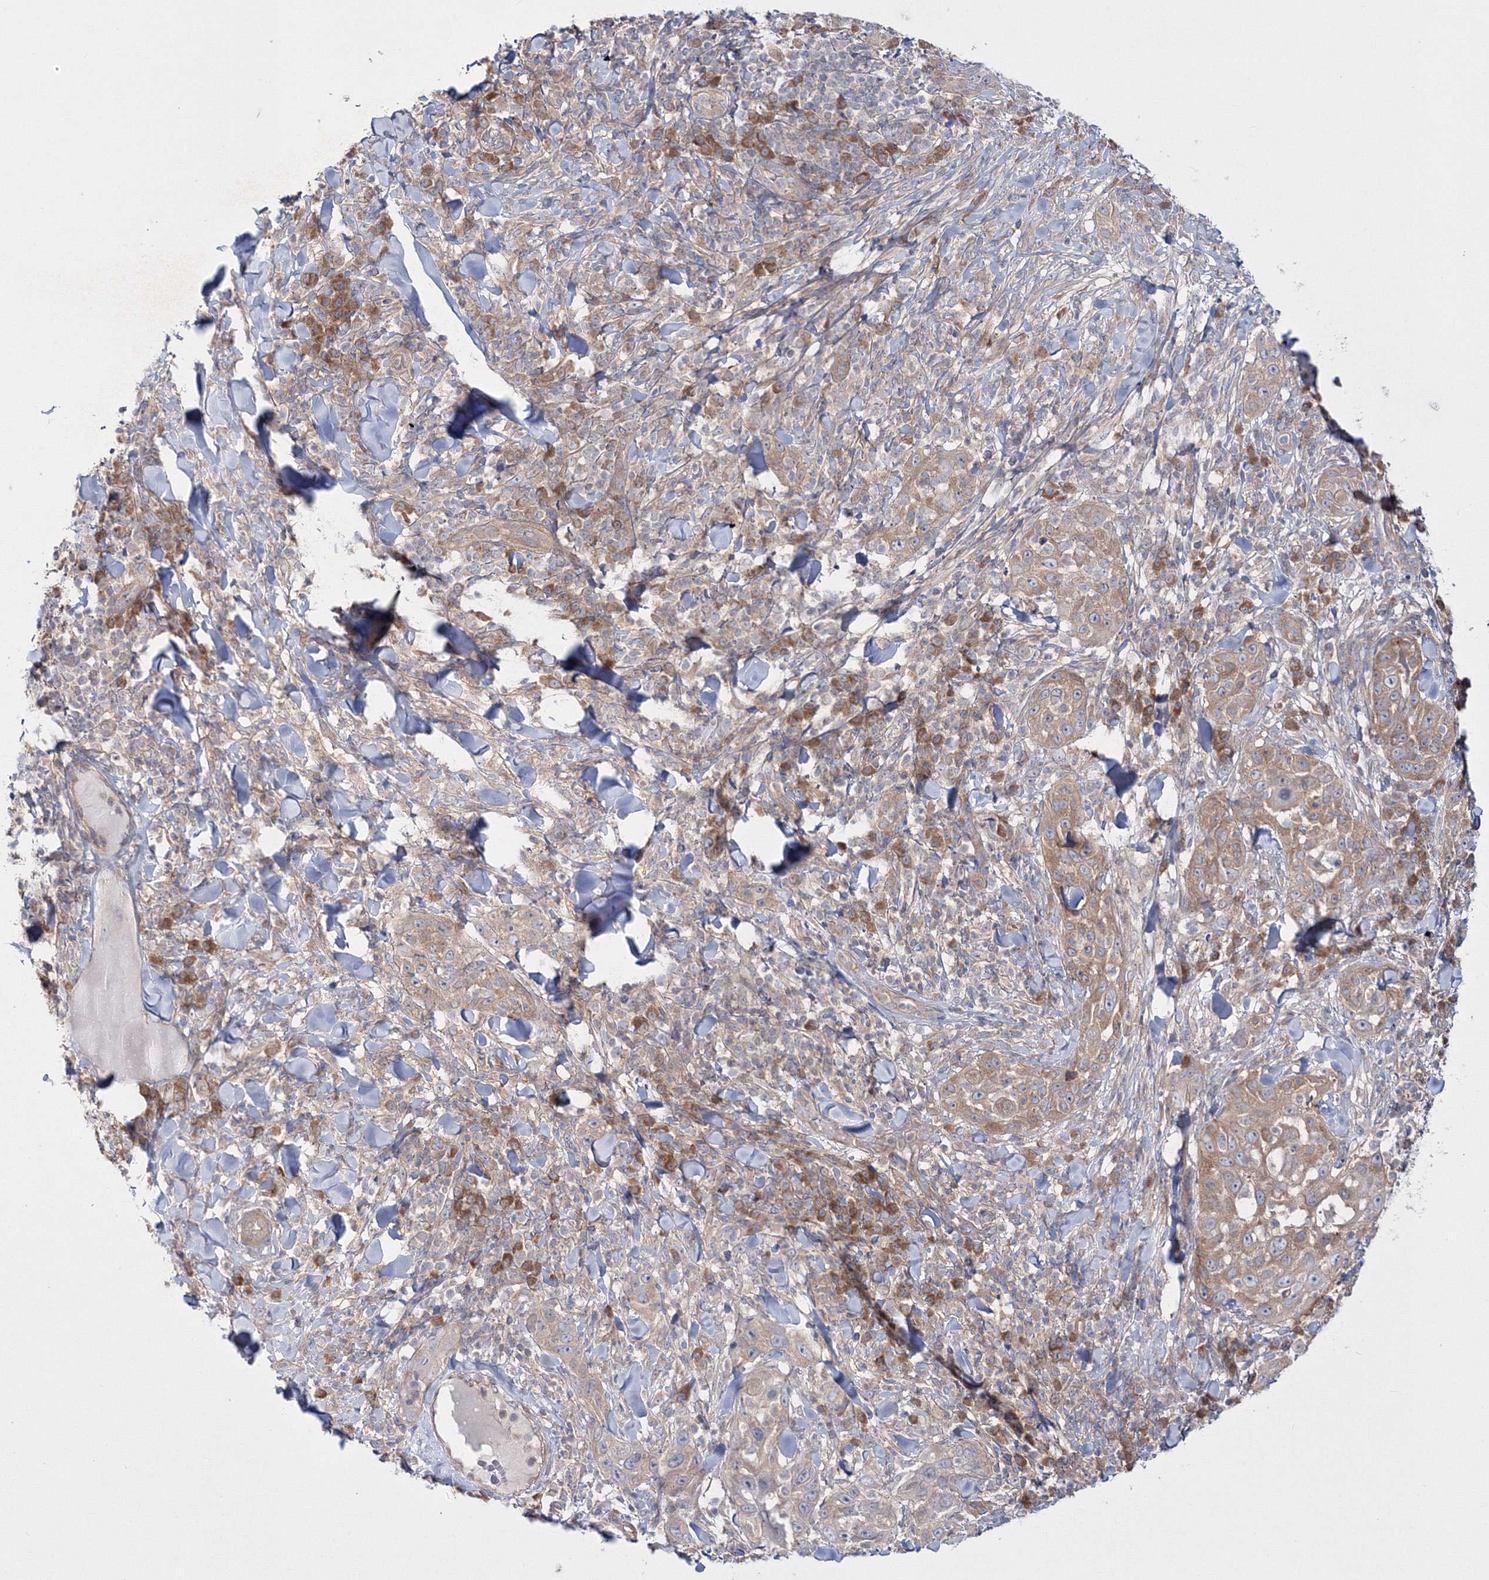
{"staining": {"intensity": "moderate", "quantity": "25%-75%", "location": "cytoplasmic/membranous"}, "tissue": "skin cancer", "cell_type": "Tumor cells", "image_type": "cancer", "snomed": [{"axis": "morphology", "description": "Squamous cell carcinoma, NOS"}, {"axis": "topography", "description": "Skin"}], "caption": "IHC (DAB (3,3'-diaminobenzidine)) staining of human squamous cell carcinoma (skin) demonstrates moderate cytoplasmic/membranous protein expression in approximately 25%-75% of tumor cells.", "gene": "IPMK", "patient": {"sex": "female", "age": 44}}